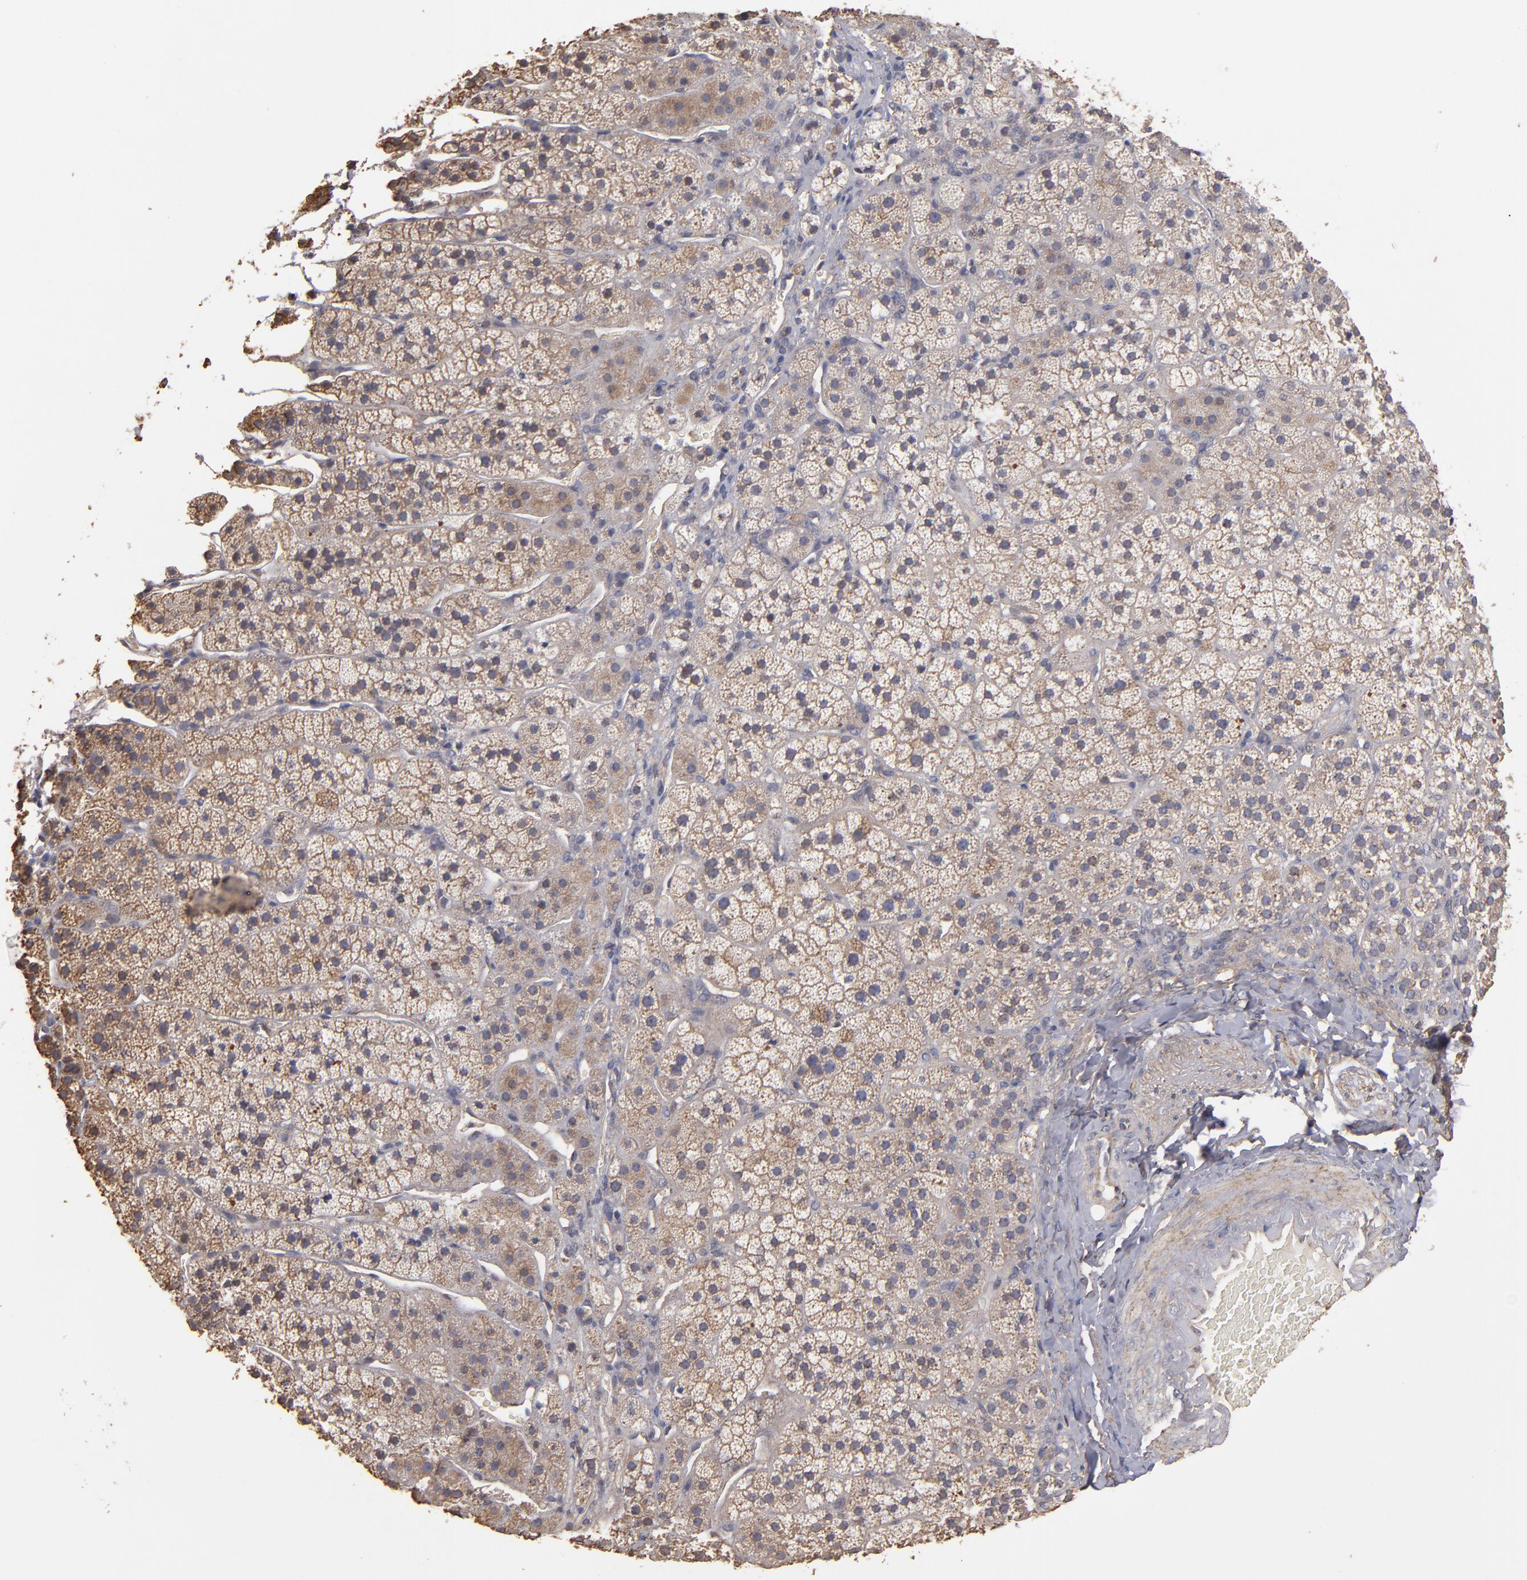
{"staining": {"intensity": "weak", "quantity": ">75%", "location": "cytoplasmic/membranous"}, "tissue": "adrenal gland", "cell_type": "Glandular cells", "image_type": "normal", "snomed": [{"axis": "morphology", "description": "Normal tissue, NOS"}, {"axis": "topography", "description": "Adrenal gland"}], "caption": "DAB immunohistochemical staining of unremarkable adrenal gland shows weak cytoplasmic/membranous protein expression in approximately >75% of glandular cells.", "gene": "DMD", "patient": {"sex": "female", "age": 44}}